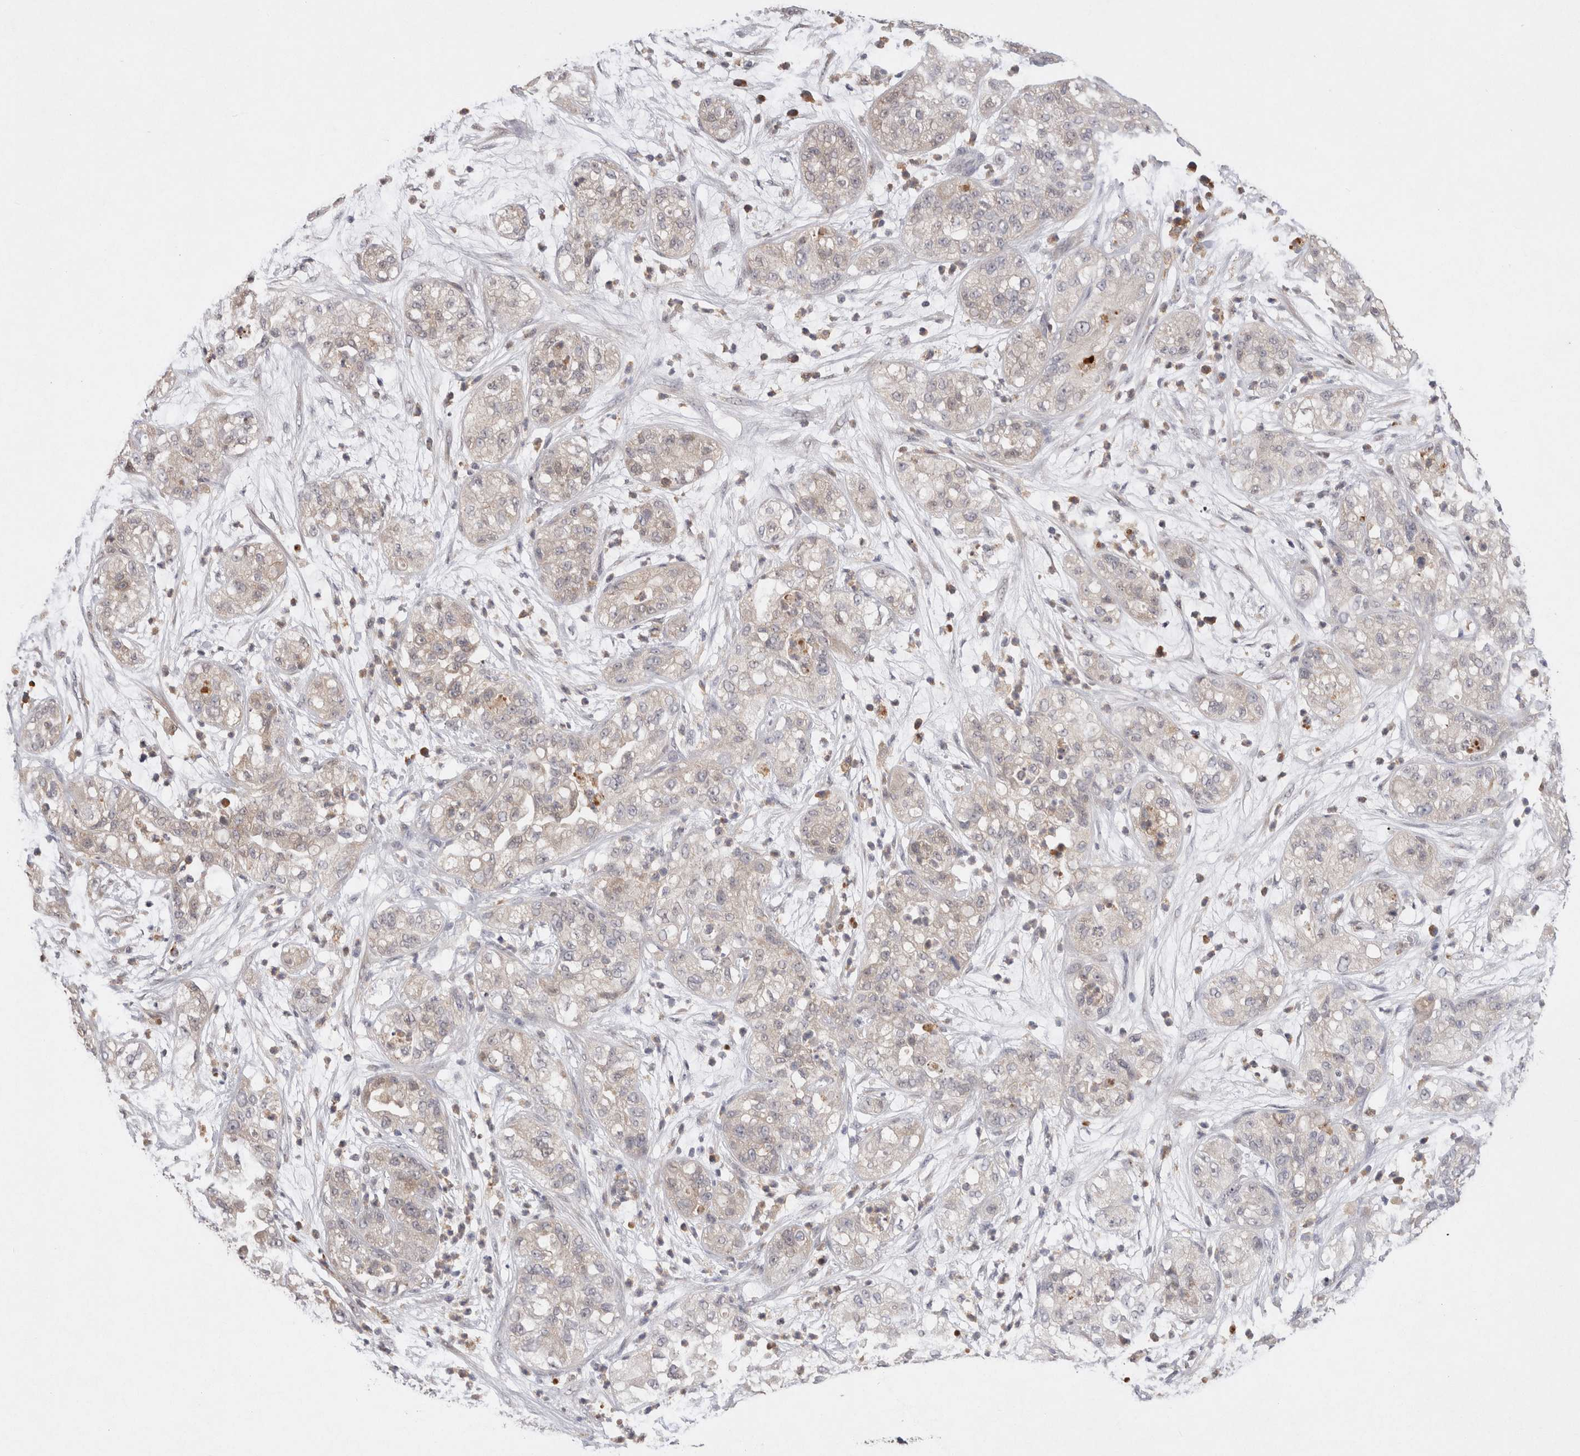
{"staining": {"intensity": "negative", "quantity": "none", "location": "none"}, "tissue": "pancreatic cancer", "cell_type": "Tumor cells", "image_type": "cancer", "snomed": [{"axis": "morphology", "description": "Adenocarcinoma, NOS"}, {"axis": "topography", "description": "Pancreas"}], "caption": "Photomicrograph shows no significant protein expression in tumor cells of pancreatic adenocarcinoma.", "gene": "VSIG4", "patient": {"sex": "female", "age": 78}}